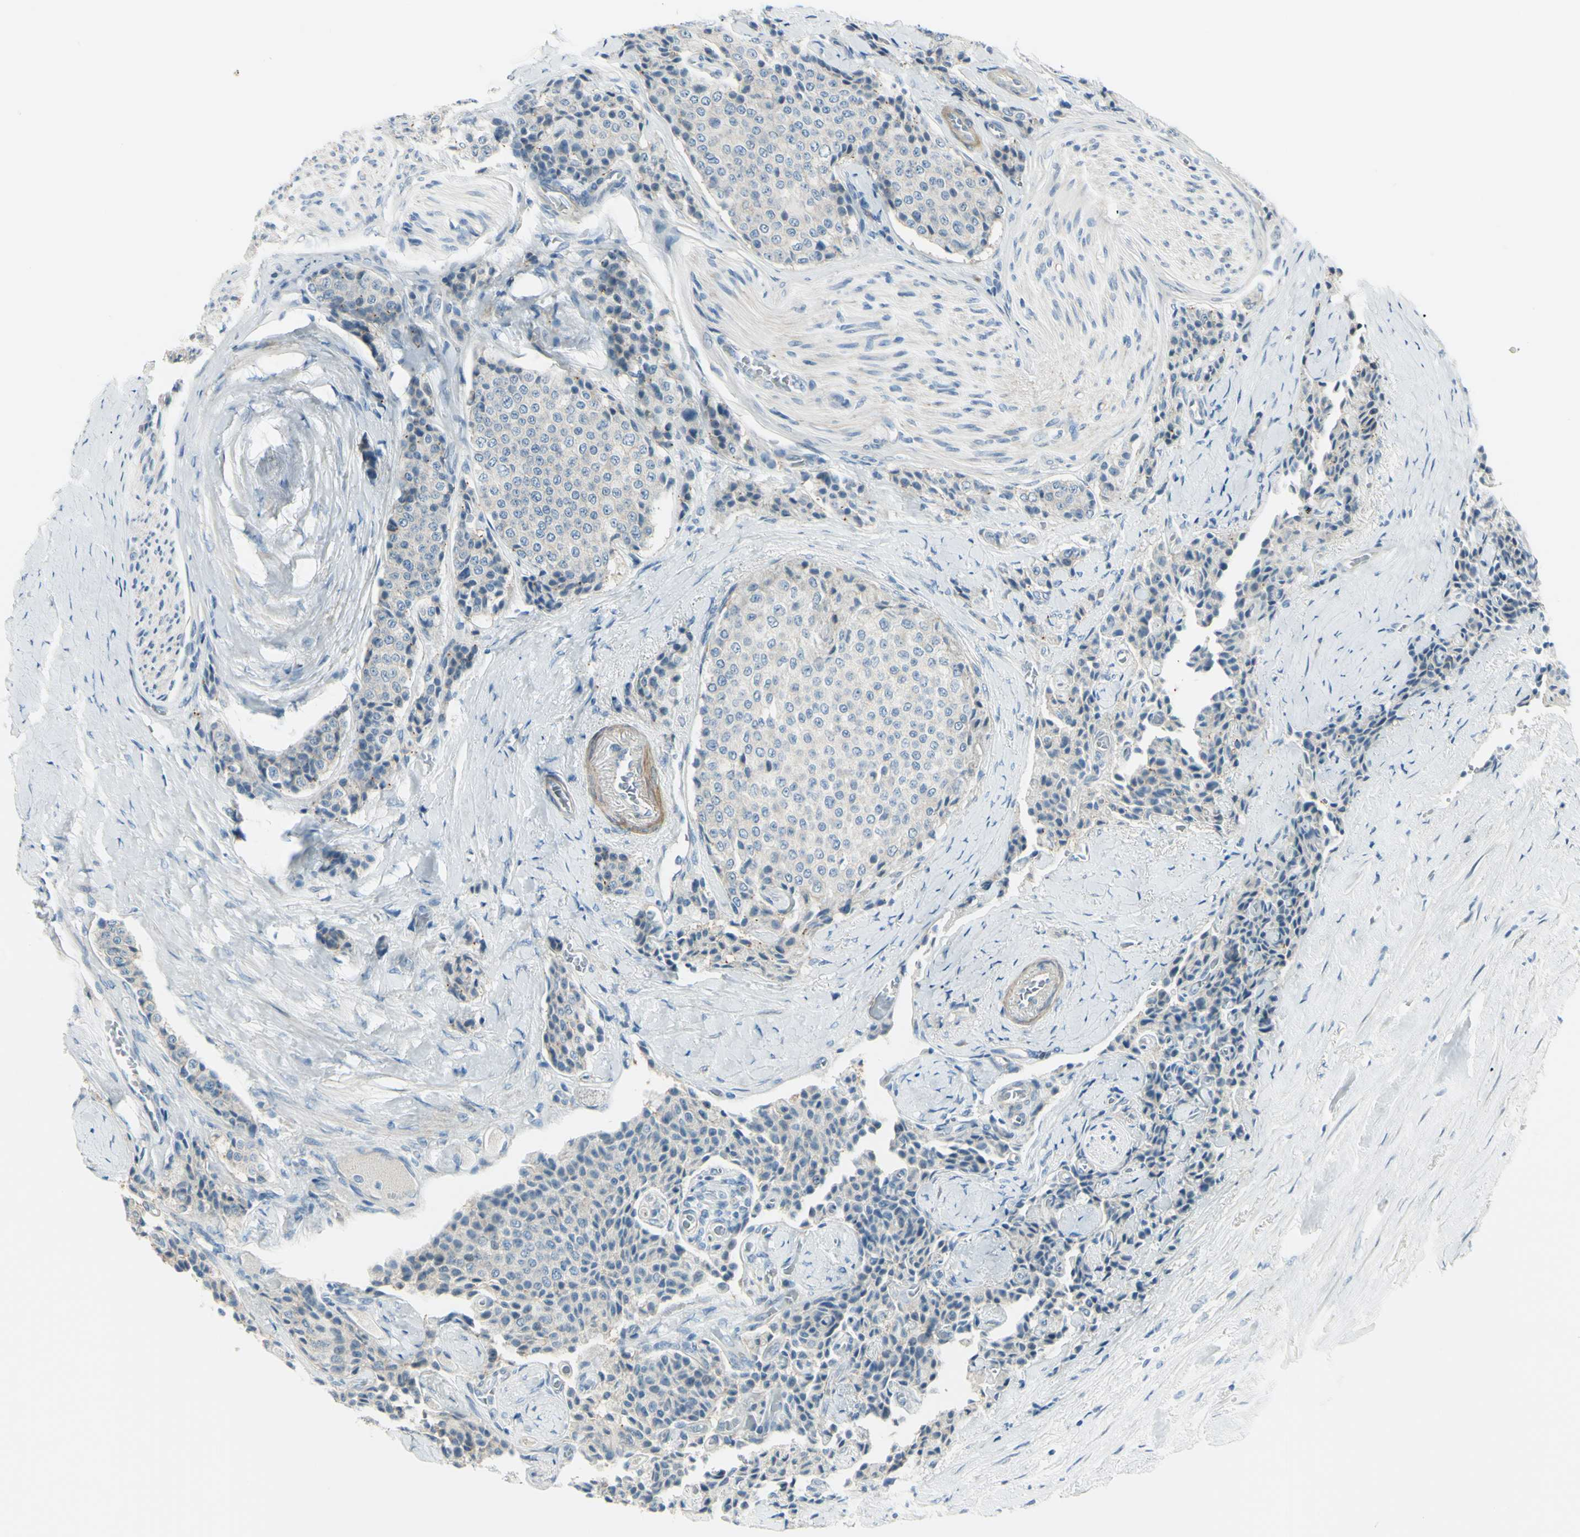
{"staining": {"intensity": "negative", "quantity": "none", "location": "none"}, "tissue": "carcinoid", "cell_type": "Tumor cells", "image_type": "cancer", "snomed": [{"axis": "morphology", "description": "Carcinoid, malignant, NOS"}, {"axis": "topography", "description": "Colon"}], "caption": "A micrograph of carcinoid stained for a protein exhibits no brown staining in tumor cells.", "gene": "LRRK1", "patient": {"sex": "female", "age": 61}}